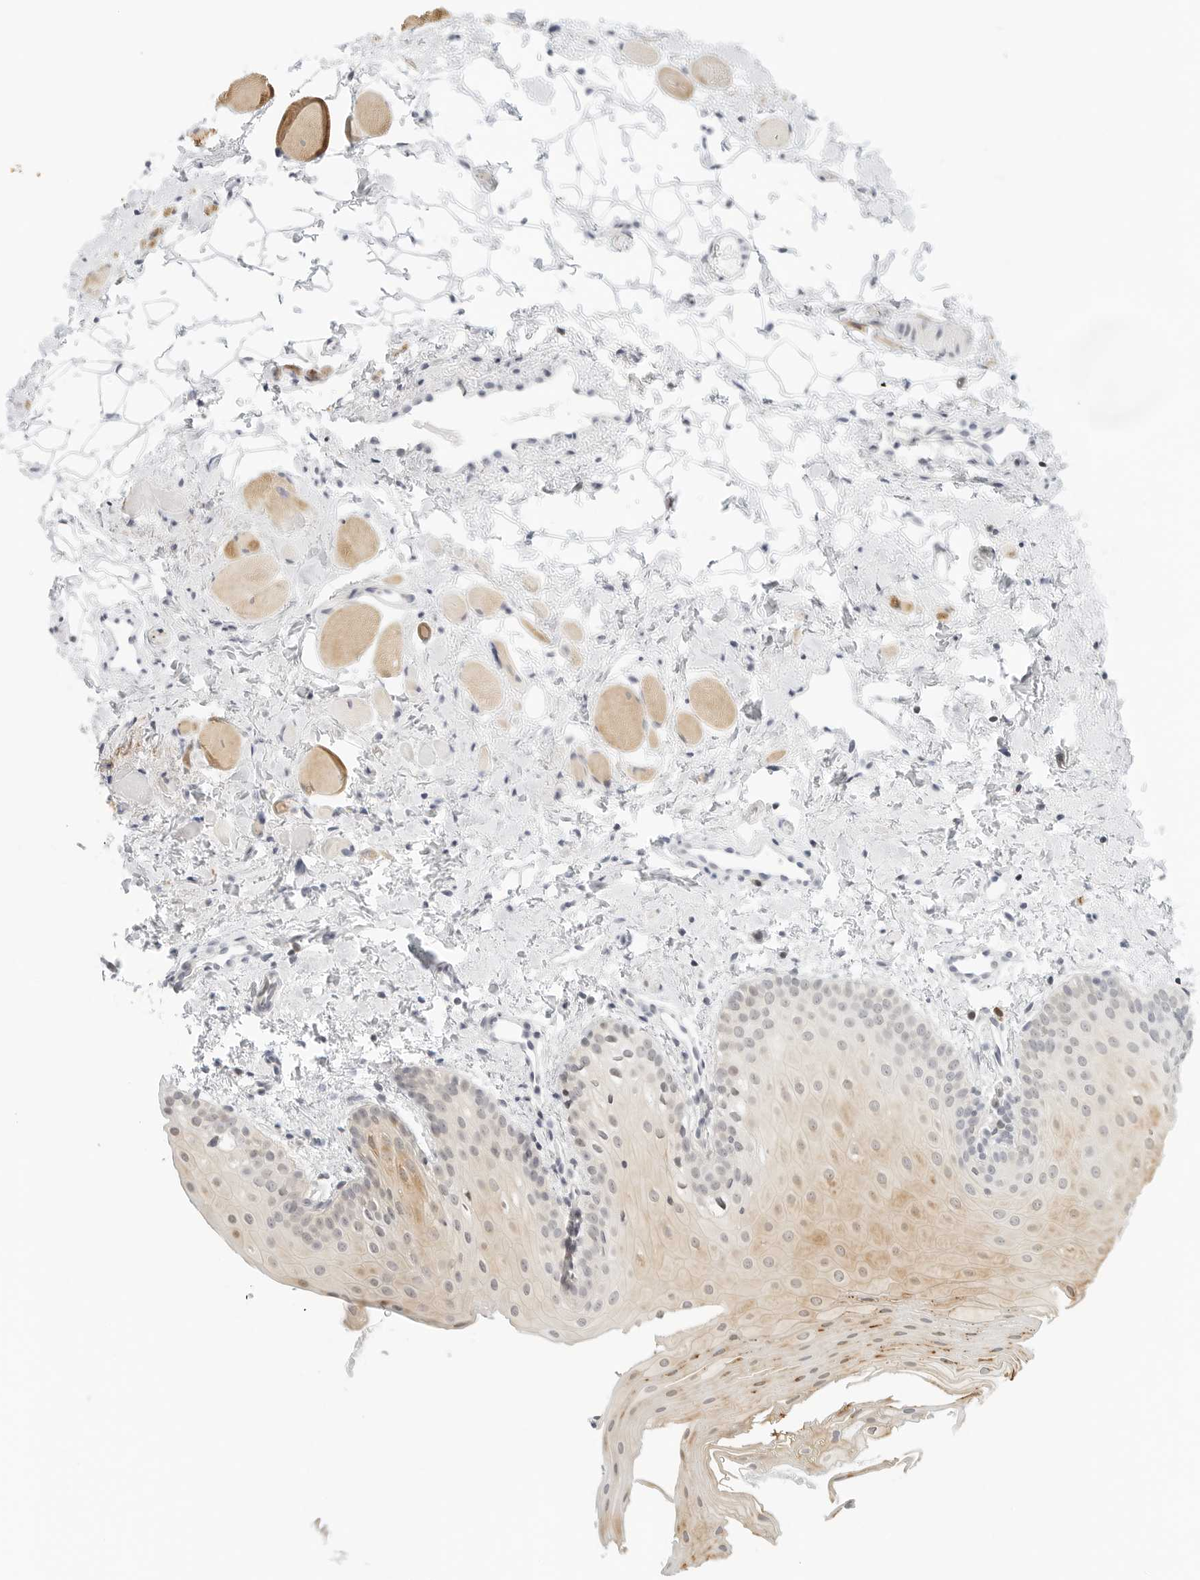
{"staining": {"intensity": "weak", "quantity": "<25%", "location": "cytoplasmic/membranous"}, "tissue": "oral mucosa", "cell_type": "Squamous epithelial cells", "image_type": "normal", "snomed": [{"axis": "morphology", "description": "Normal tissue, NOS"}, {"axis": "topography", "description": "Oral tissue"}], "caption": "A high-resolution image shows IHC staining of benign oral mucosa, which exhibits no significant expression in squamous epithelial cells.", "gene": "PARP10", "patient": {"sex": "male", "age": 28}}